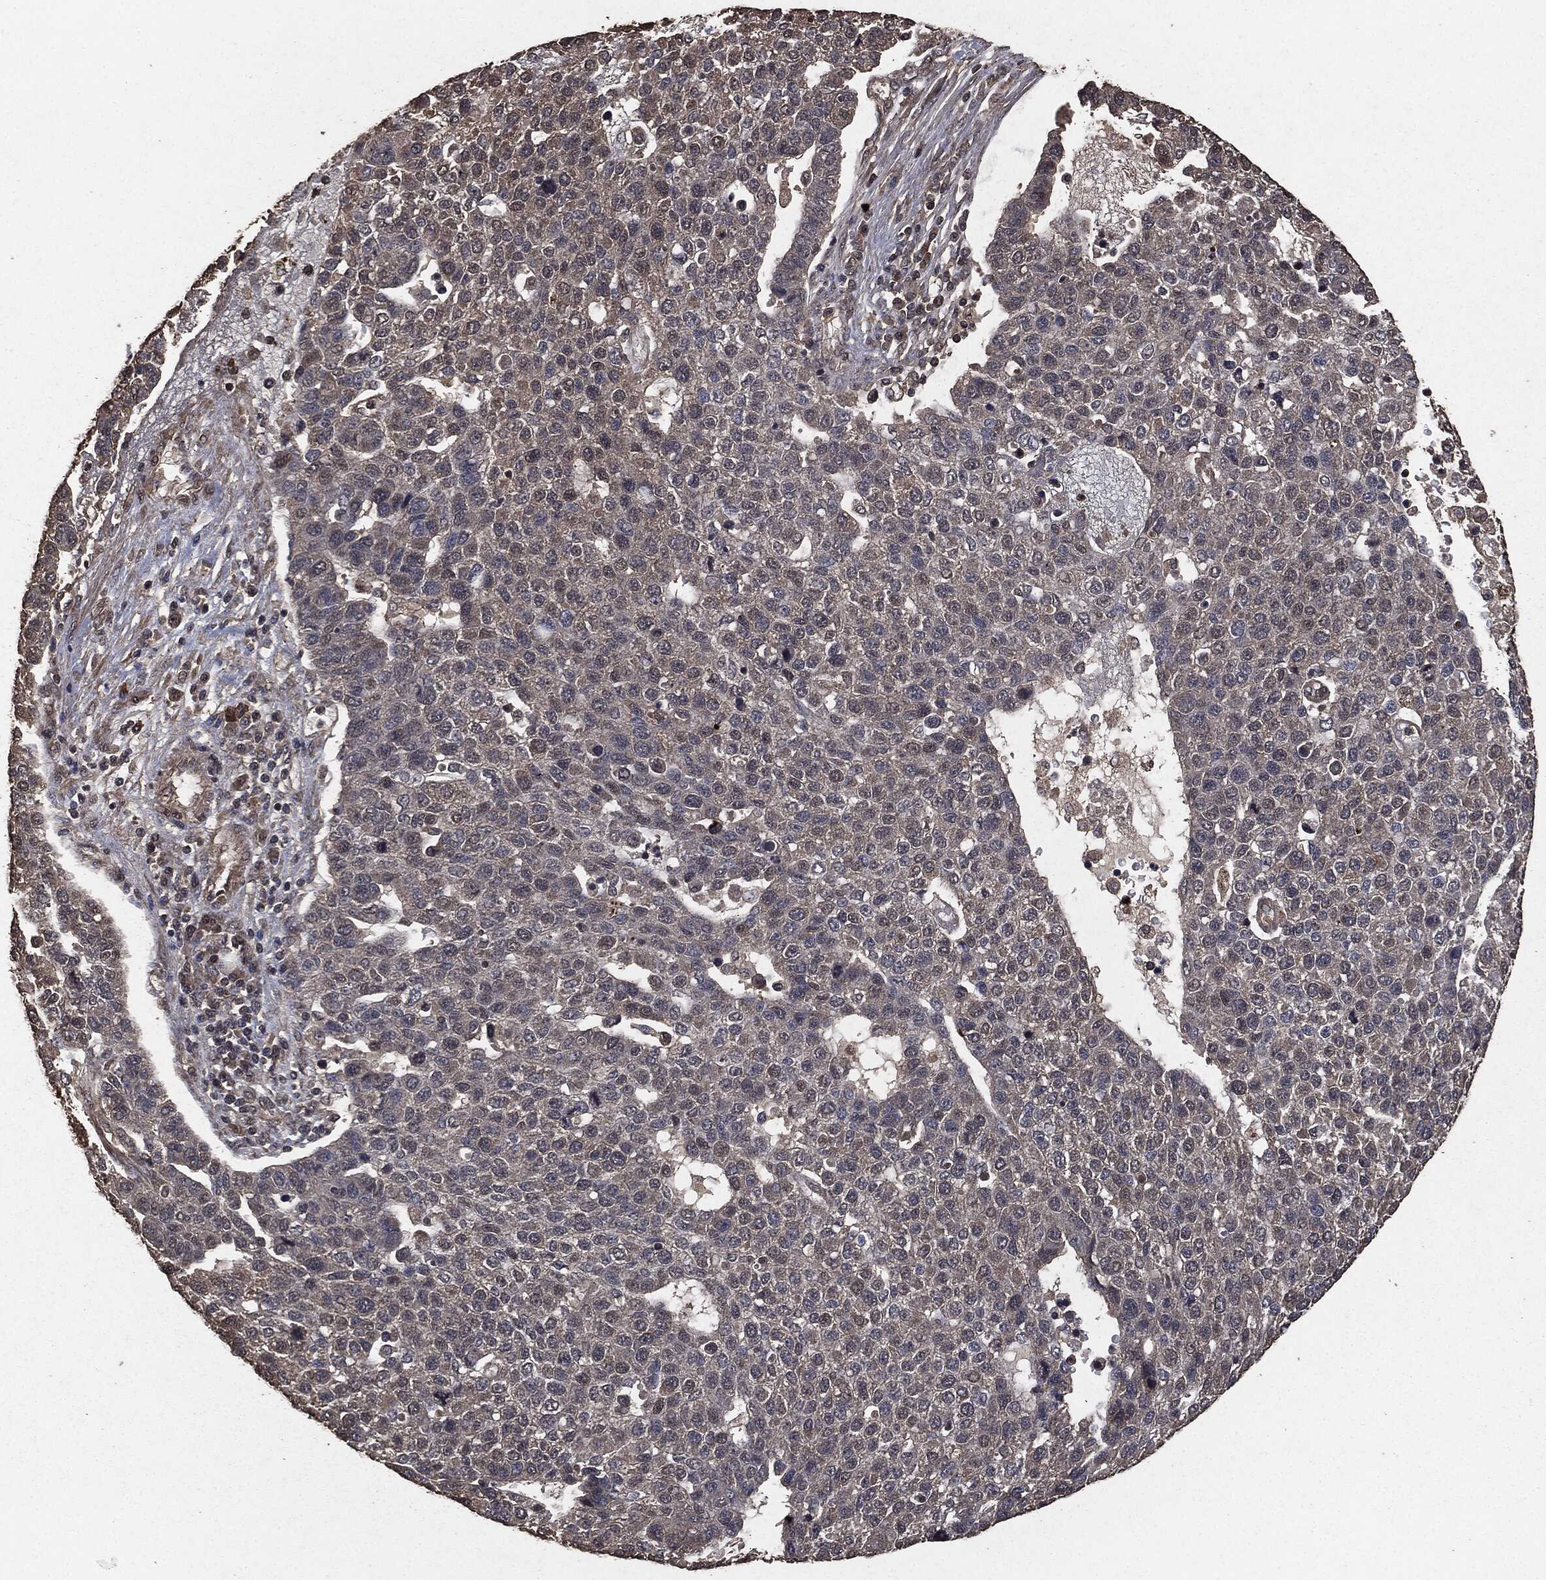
{"staining": {"intensity": "negative", "quantity": "none", "location": "none"}, "tissue": "pancreatic cancer", "cell_type": "Tumor cells", "image_type": "cancer", "snomed": [{"axis": "morphology", "description": "Adenocarcinoma, NOS"}, {"axis": "topography", "description": "Pancreas"}], "caption": "DAB immunohistochemical staining of human pancreatic cancer exhibits no significant staining in tumor cells.", "gene": "AKT1S1", "patient": {"sex": "female", "age": 61}}